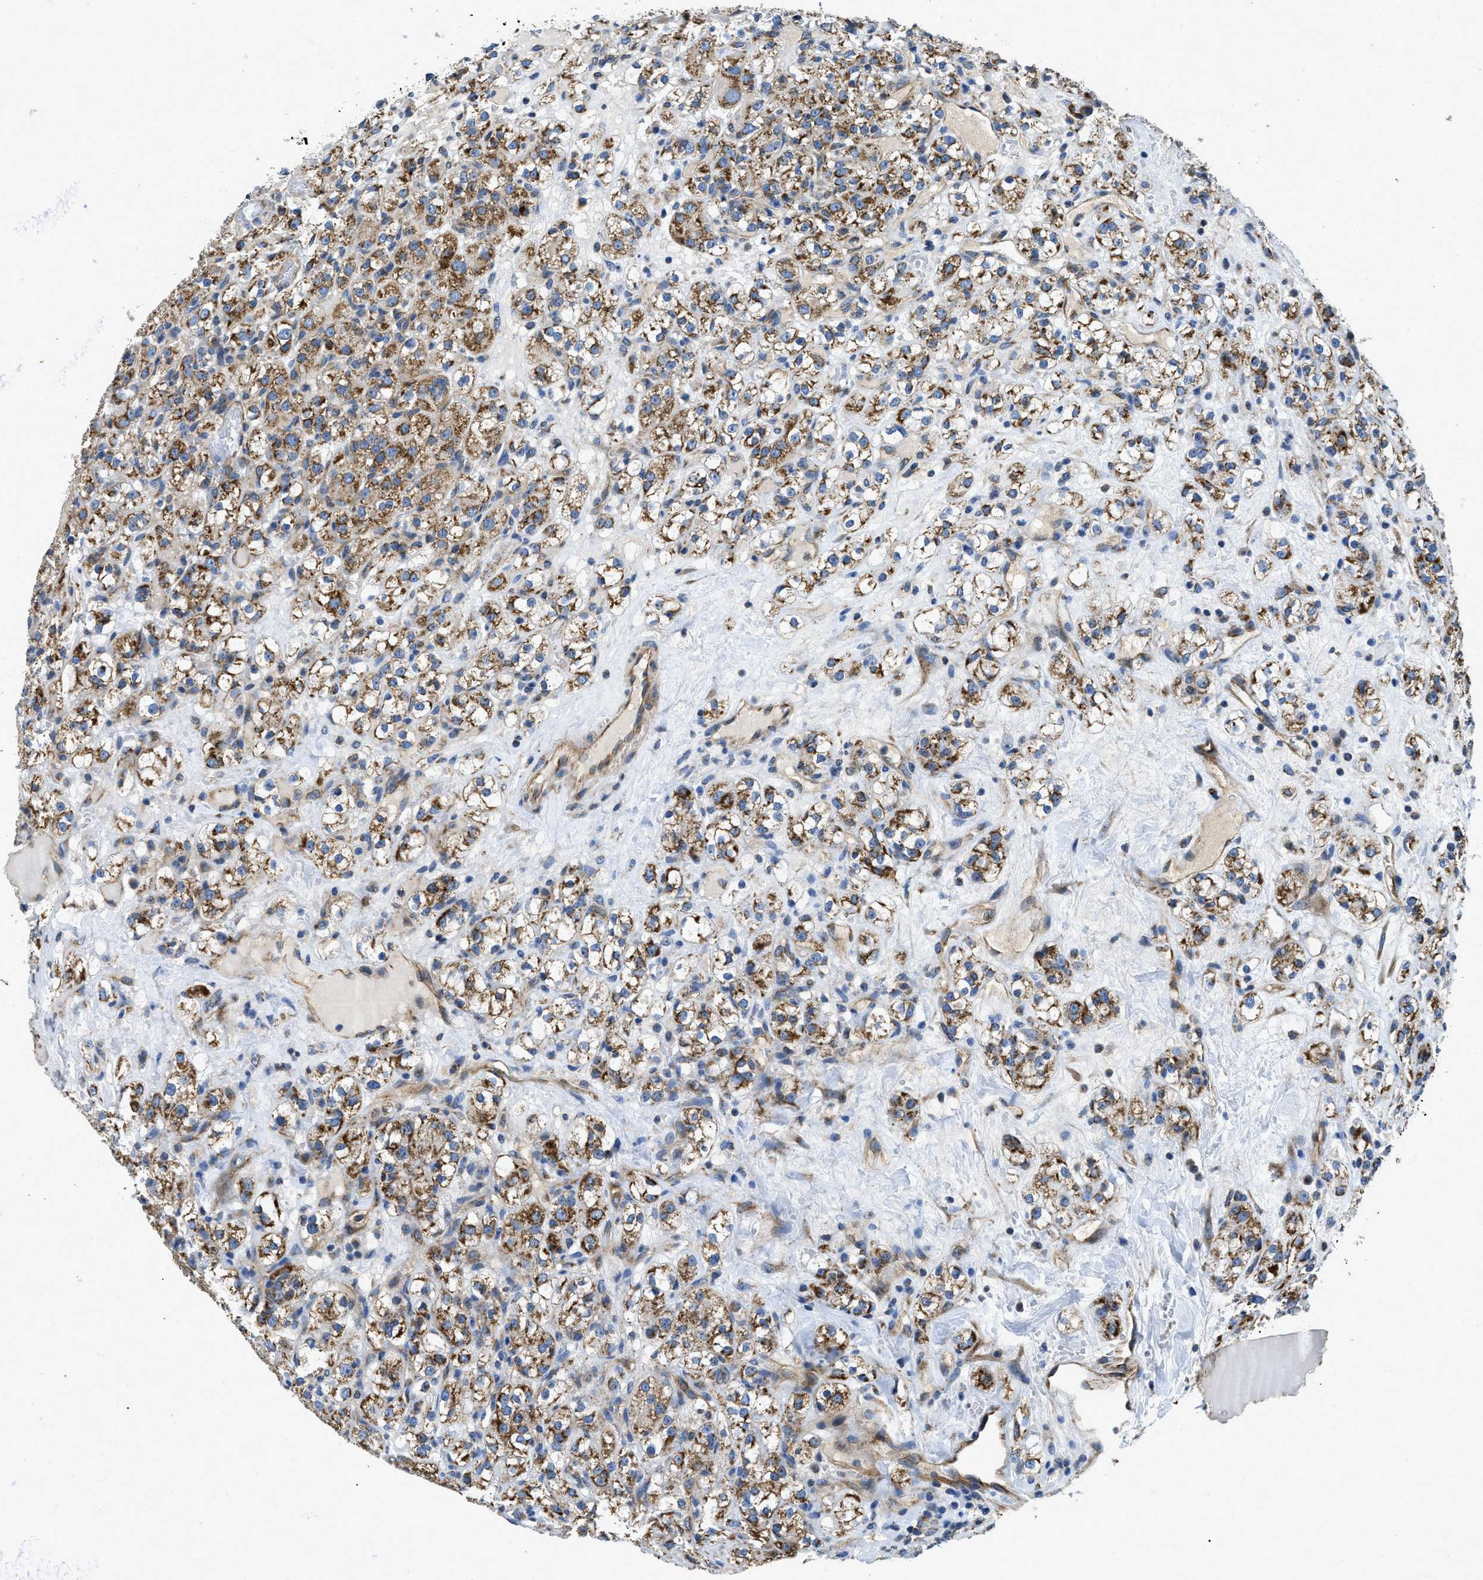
{"staining": {"intensity": "strong", "quantity": ">75%", "location": "cytoplasmic/membranous"}, "tissue": "renal cancer", "cell_type": "Tumor cells", "image_type": "cancer", "snomed": [{"axis": "morphology", "description": "Normal tissue, NOS"}, {"axis": "morphology", "description": "Adenocarcinoma, NOS"}, {"axis": "topography", "description": "Kidney"}], "caption": "The immunohistochemical stain labels strong cytoplasmic/membranous expression in tumor cells of adenocarcinoma (renal) tissue. Using DAB (brown) and hematoxylin (blue) stains, captured at high magnification using brightfield microscopy.", "gene": "STK33", "patient": {"sex": "male", "age": 61}}